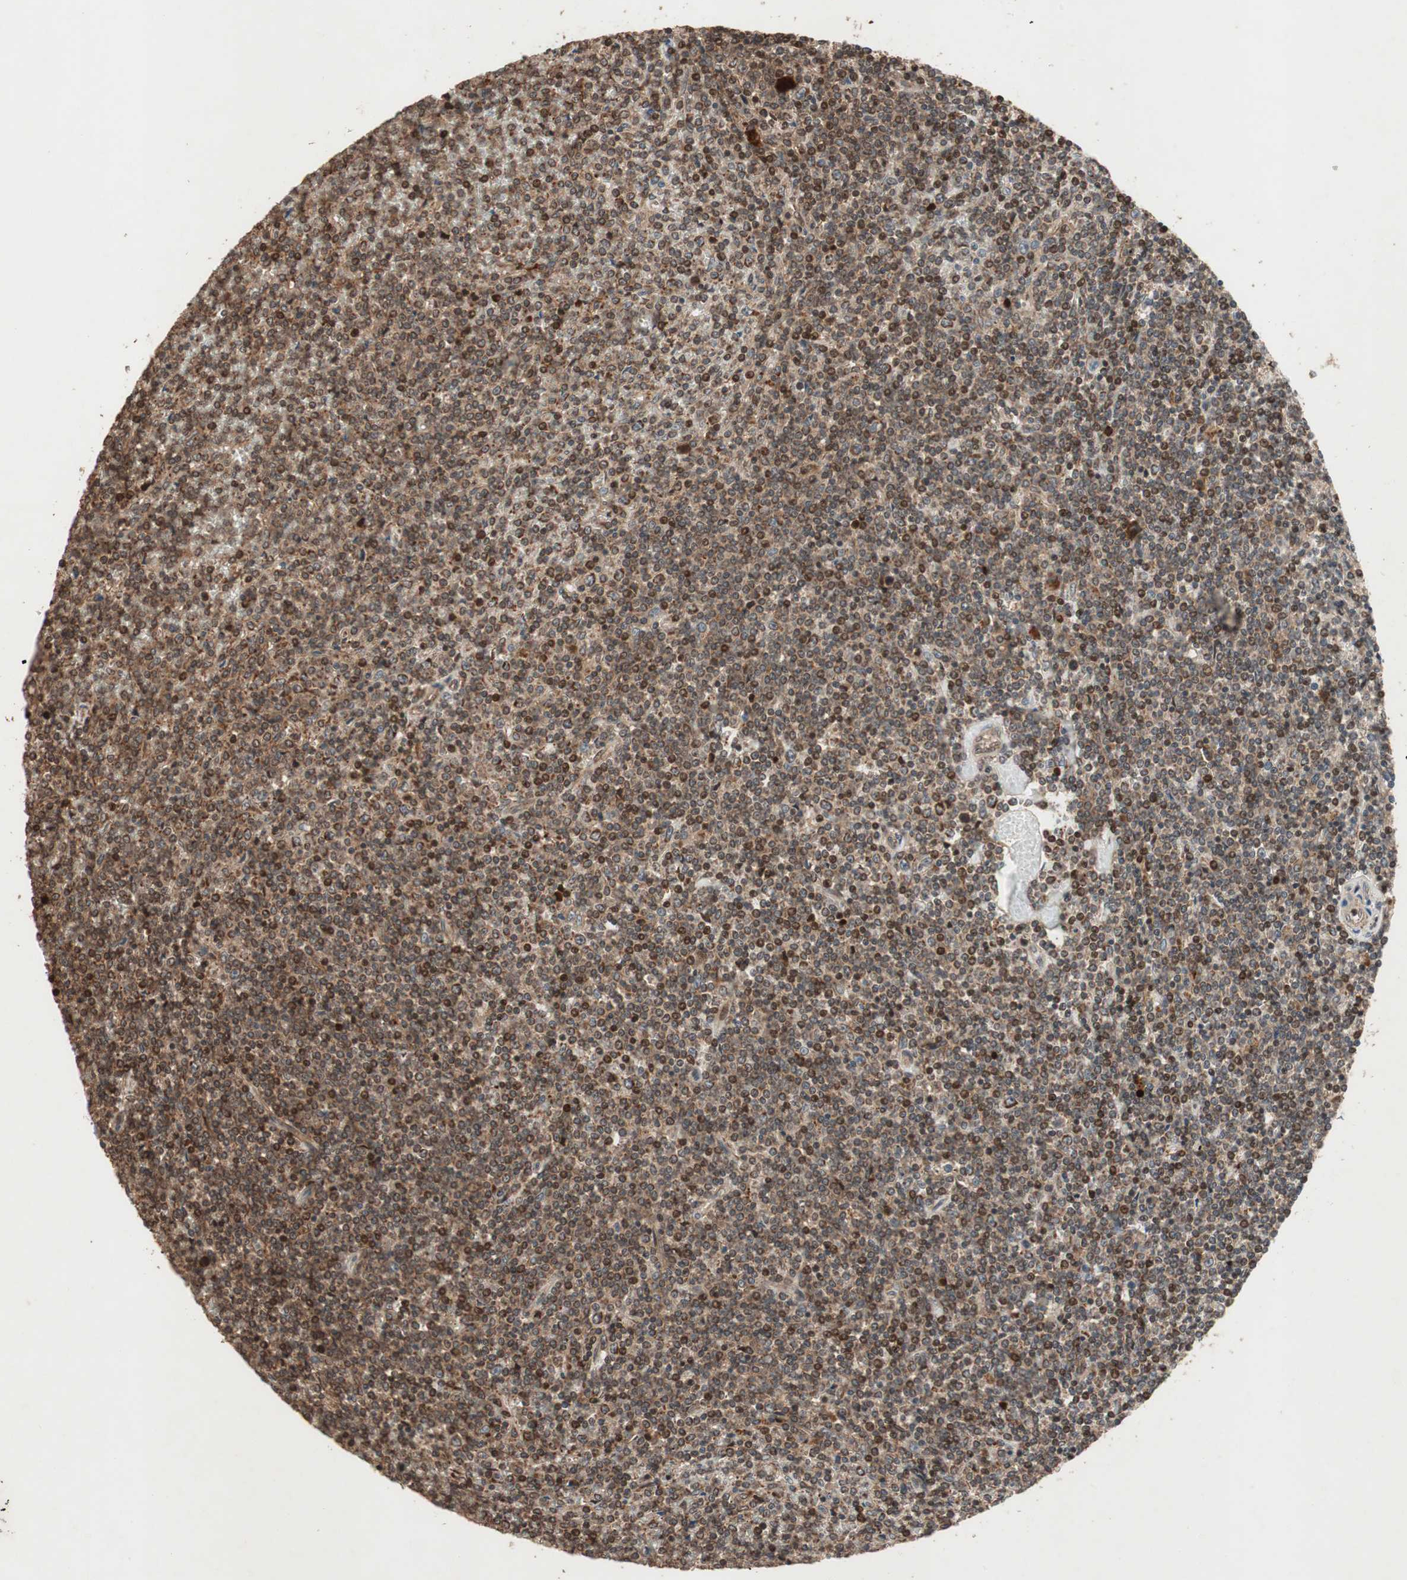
{"staining": {"intensity": "strong", "quantity": ">75%", "location": "cytoplasmic/membranous"}, "tissue": "lymphoma", "cell_type": "Tumor cells", "image_type": "cancer", "snomed": [{"axis": "morphology", "description": "Malignant lymphoma, non-Hodgkin's type, Low grade"}, {"axis": "topography", "description": "Spleen"}], "caption": "Malignant lymphoma, non-Hodgkin's type (low-grade) stained with DAB immunohistochemistry (IHC) demonstrates high levels of strong cytoplasmic/membranous expression in approximately >75% of tumor cells.", "gene": "RAB1A", "patient": {"sex": "female", "age": 19}}